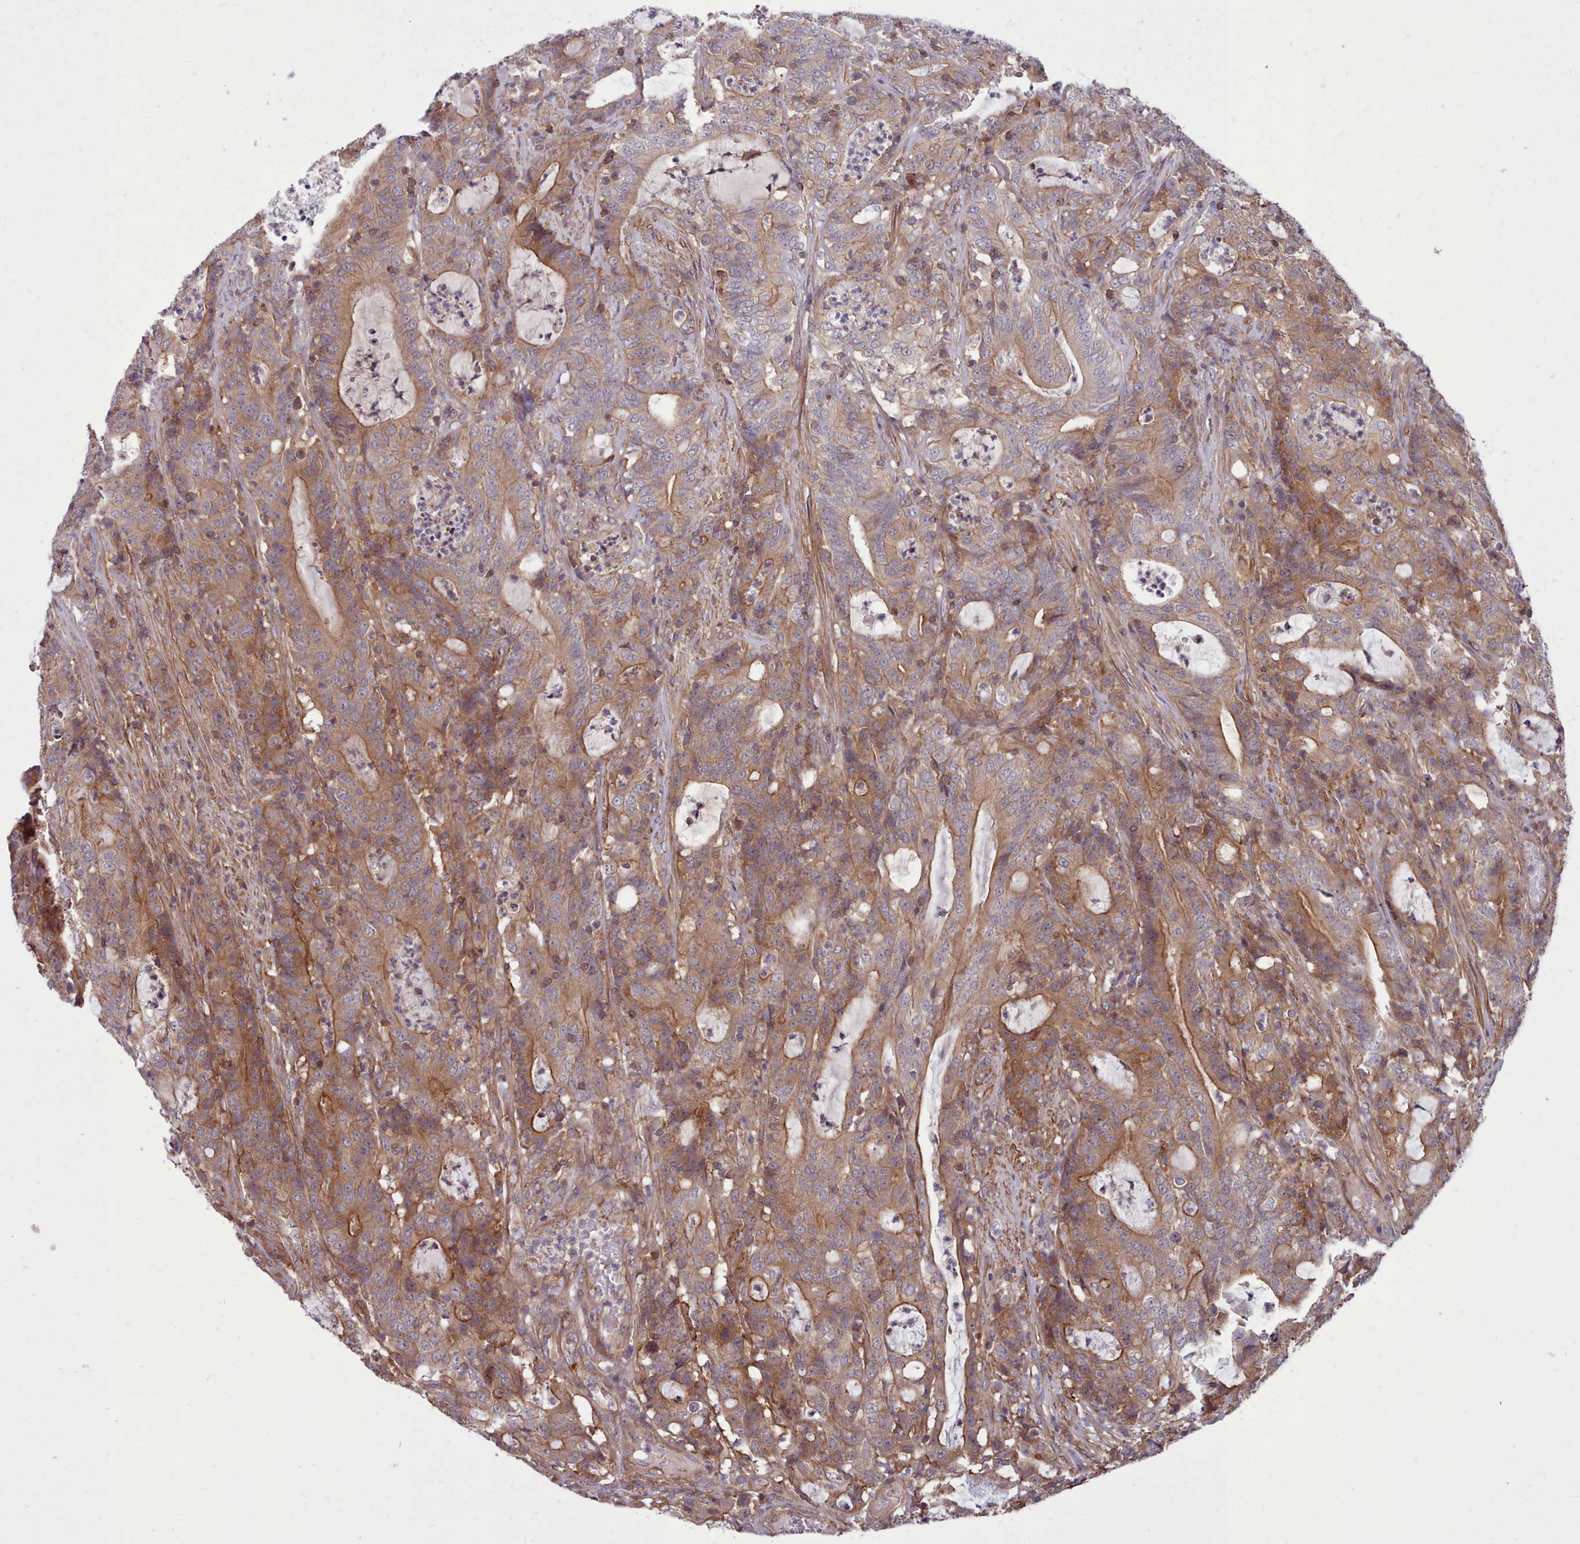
{"staining": {"intensity": "moderate", "quantity": ">75%", "location": "cytoplasmic/membranous"}, "tissue": "colorectal cancer", "cell_type": "Tumor cells", "image_type": "cancer", "snomed": [{"axis": "morphology", "description": "Adenocarcinoma, NOS"}, {"axis": "topography", "description": "Colon"}], "caption": "Colorectal cancer (adenocarcinoma) was stained to show a protein in brown. There is medium levels of moderate cytoplasmic/membranous staining in approximately >75% of tumor cells.", "gene": "STUB1", "patient": {"sex": "male", "age": 83}}